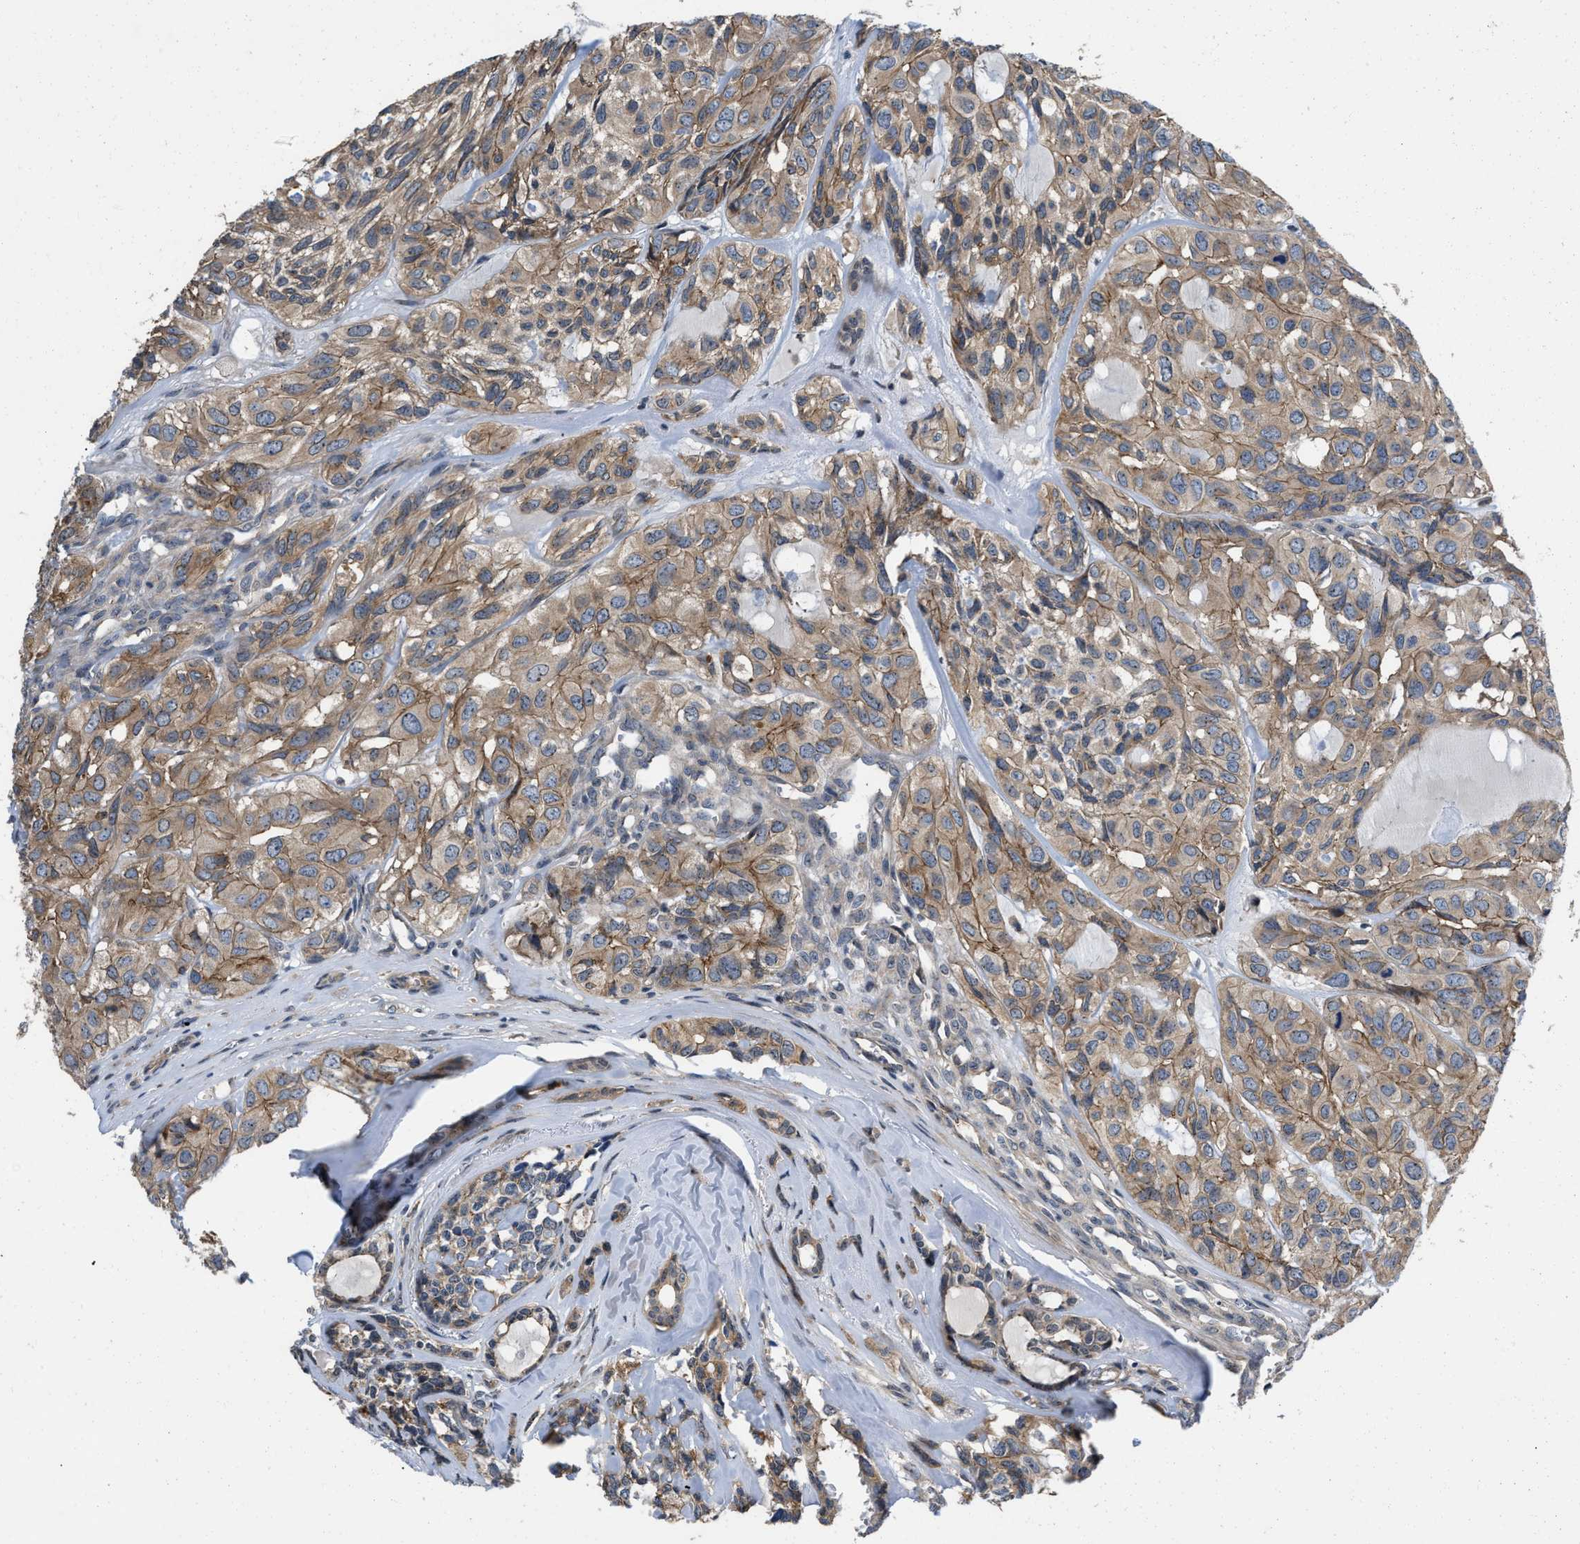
{"staining": {"intensity": "weak", "quantity": ">75%", "location": "cytoplasmic/membranous"}, "tissue": "head and neck cancer", "cell_type": "Tumor cells", "image_type": "cancer", "snomed": [{"axis": "morphology", "description": "Adenocarcinoma, NOS"}, {"axis": "topography", "description": "Salivary gland, NOS"}, {"axis": "topography", "description": "Head-Neck"}], "caption": "This image exhibits immunohistochemistry (IHC) staining of human adenocarcinoma (head and neck), with low weak cytoplasmic/membranous expression in about >75% of tumor cells.", "gene": "PRDM14", "patient": {"sex": "female", "age": 76}}